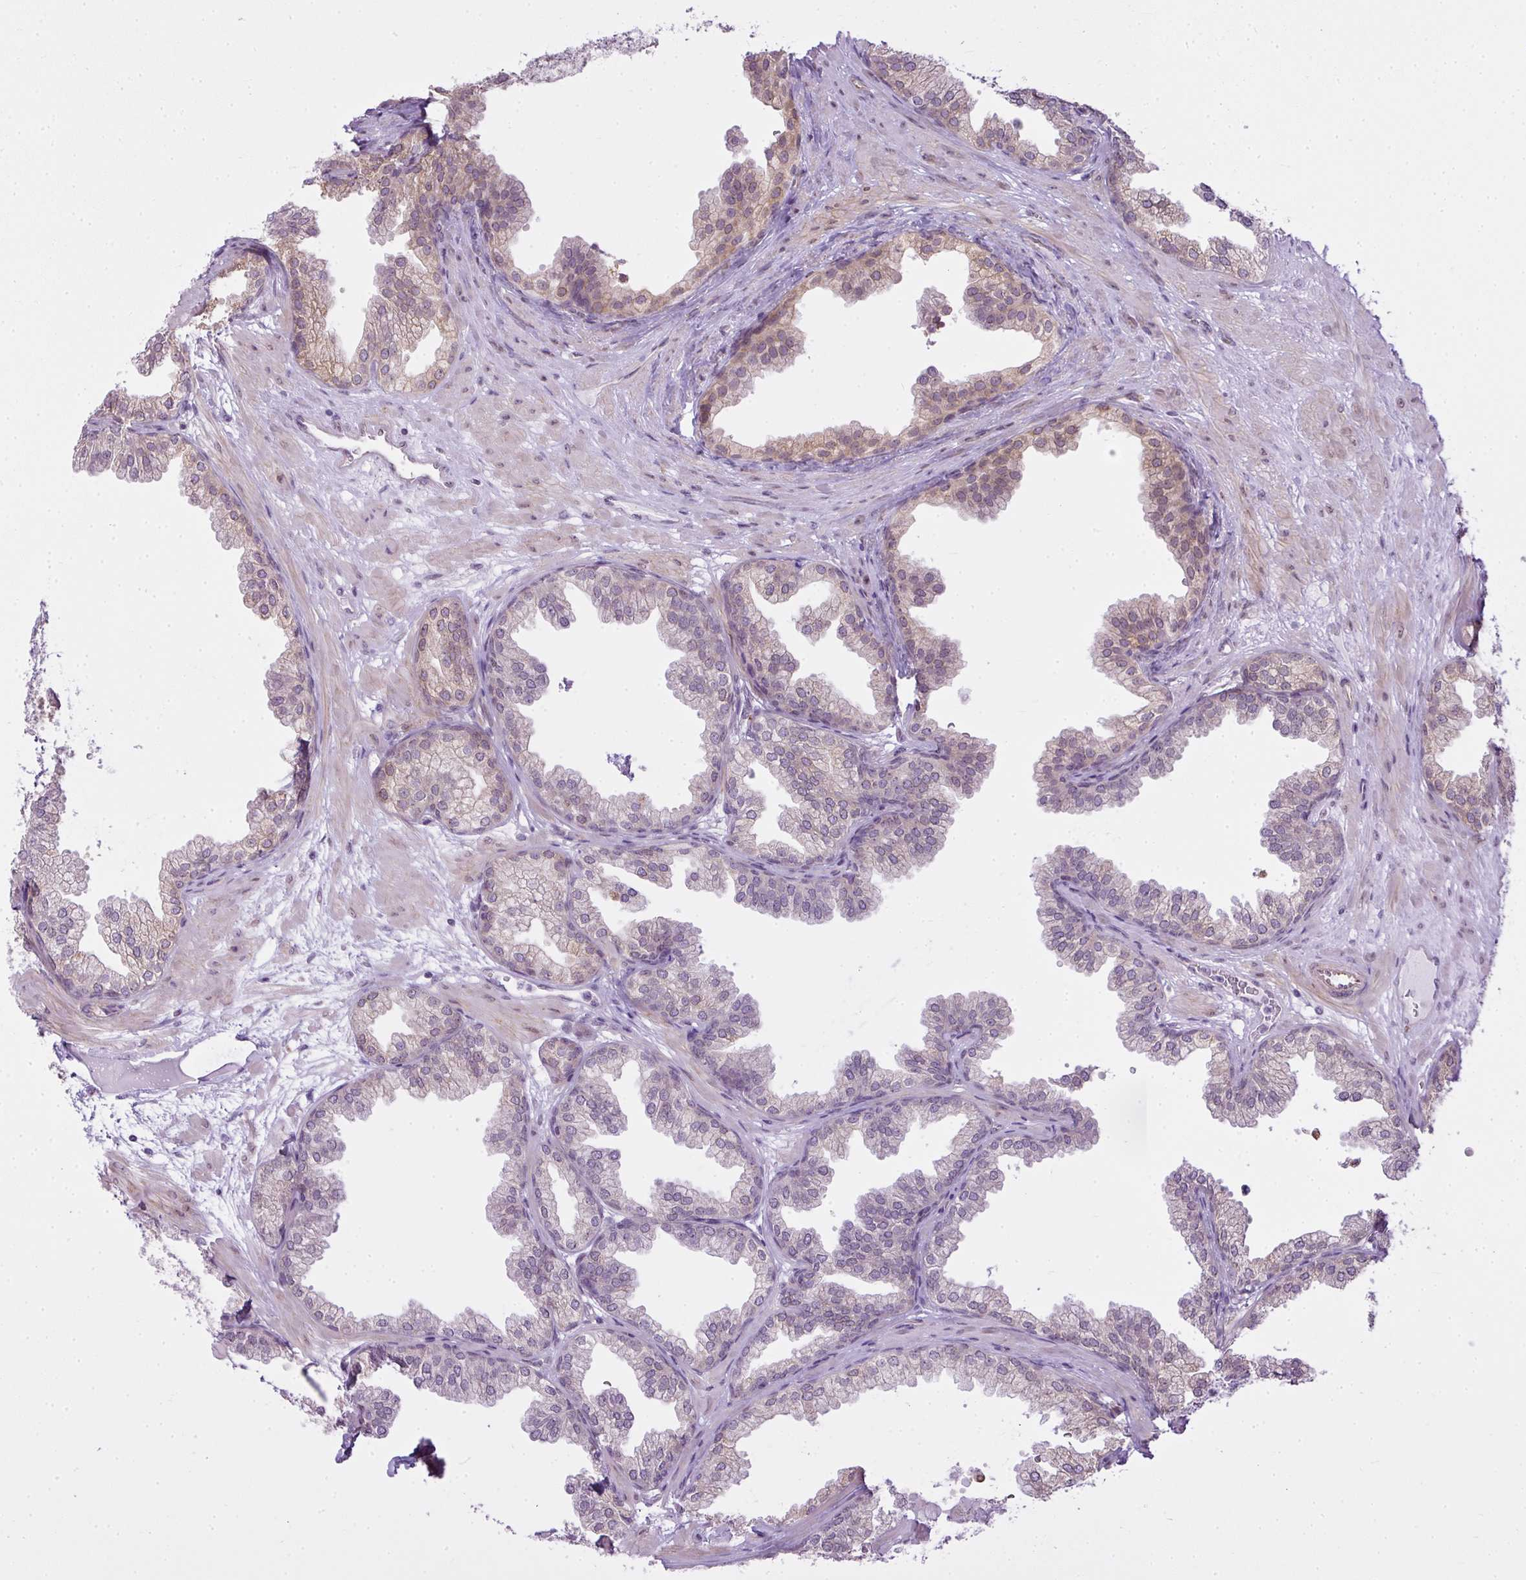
{"staining": {"intensity": "weak", "quantity": "<25%", "location": "cytoplasmic/membranous"}, "tissue": "prostate", "cell_type": "Glandular cells", "image_type": "normal", "snomed": [{"axis": "morphology", "description": "Normal tissue, NOS"}, {"axis": "topography", "description": "Prostate"}], "caption": "Immunohistochemical staining of benign prostate shows no significant positivity in glandular cells. The staining was performed using DAB to visualize the protein expression in brown, while the nuclei were stained in blue with hematoxylin (Magnification: 20x).", "gene": "COX18", "patient": {"sex": "male", "age": 37}}